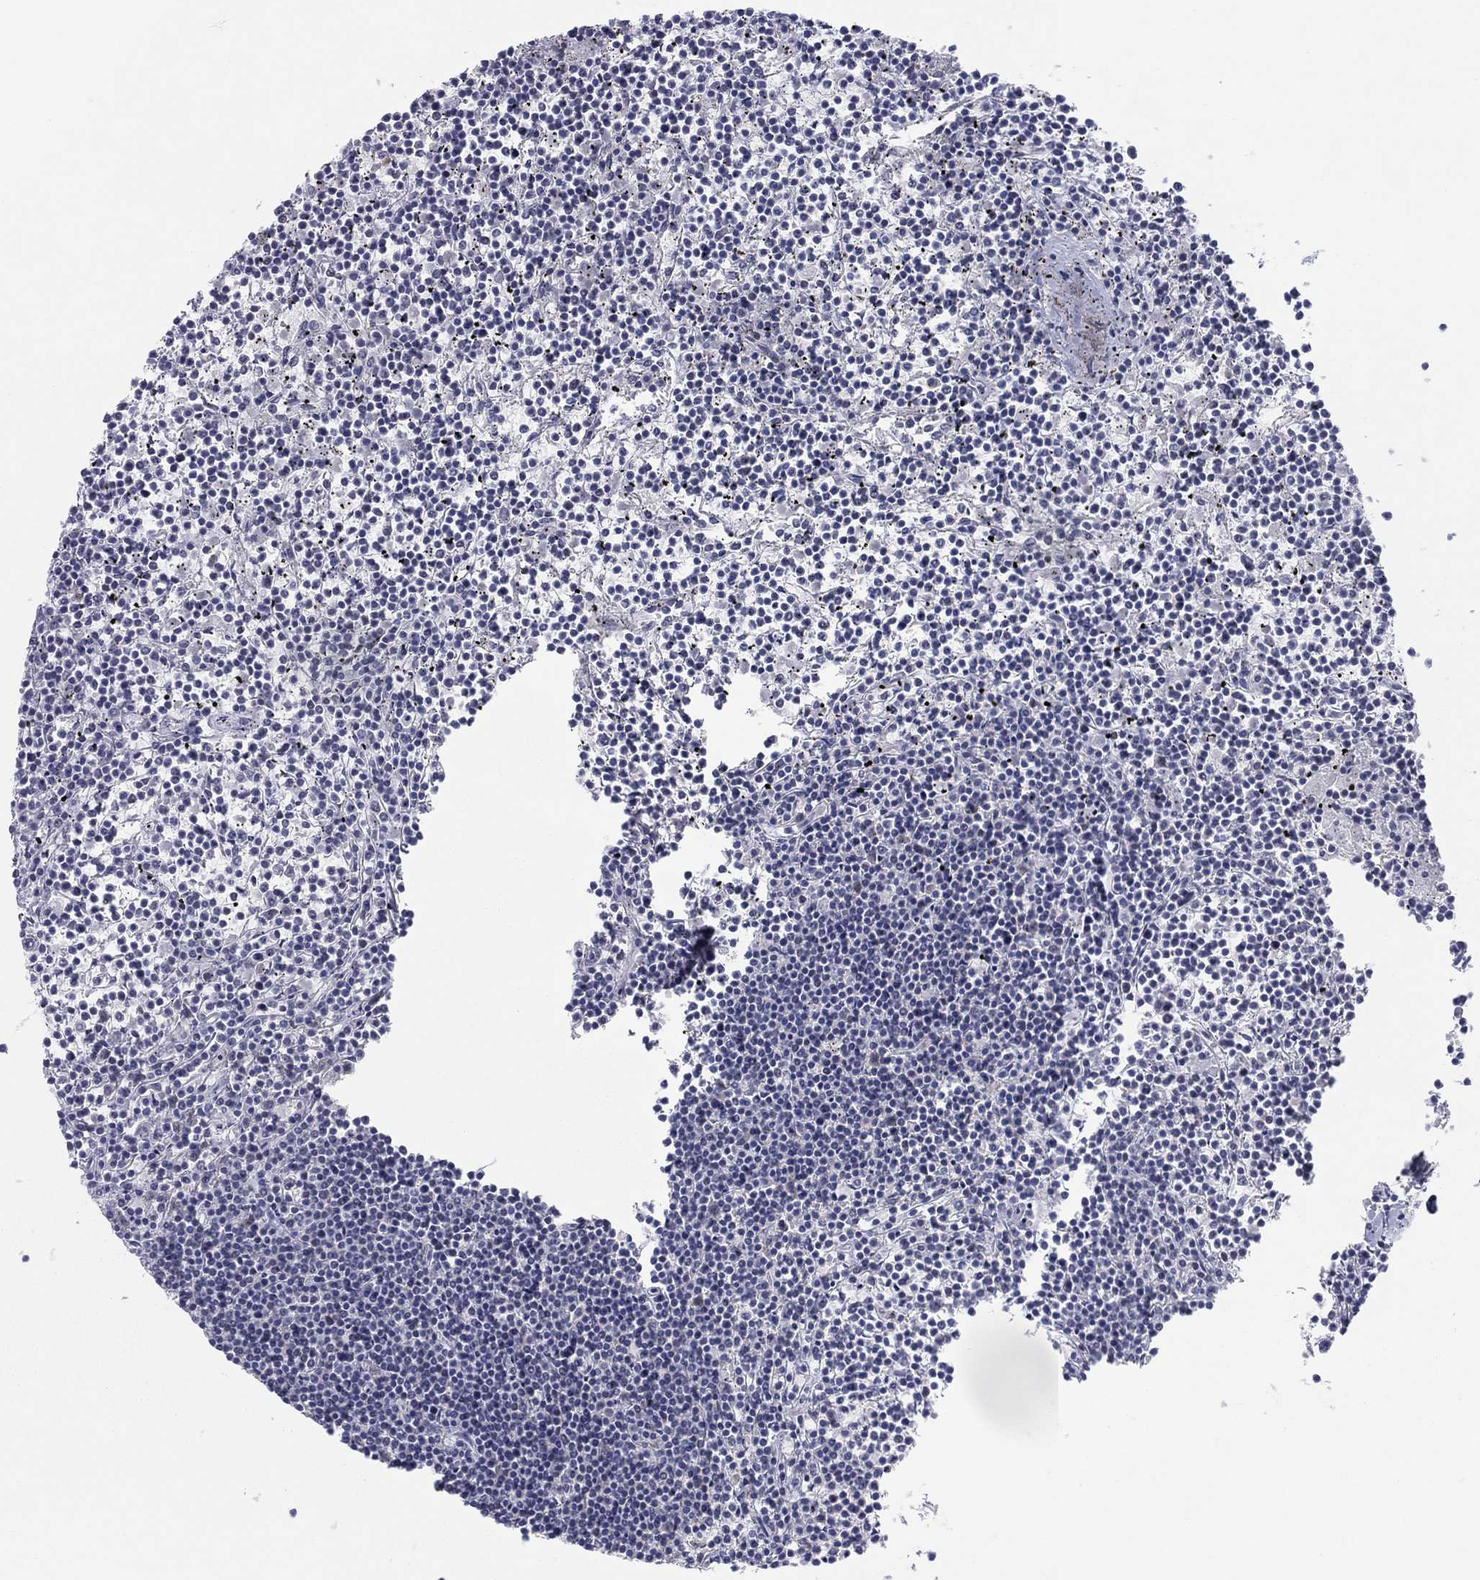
{"staining": {"intensity": "negative", "quantity": "none", "location": "none"}, "tissue": "lymphoma", "cell_type": "Tumor cells", "image_type": "cancer", "snomed": [{"axis": "morphology", "description": "Malignant lymphoma, non-Hodgkin's type, Low grade"}, {"axis": "topography", "description": "Spleen"}], "caption": "This micrograph is of lymphoma stained with immunohistochemistry (IHC) to label a protein in brown with the nuclei are counter-stained blue. There is no expression in tumor cells.", "gene": "SLC22A2", "patient": {"sex": "female", "age": 19}}